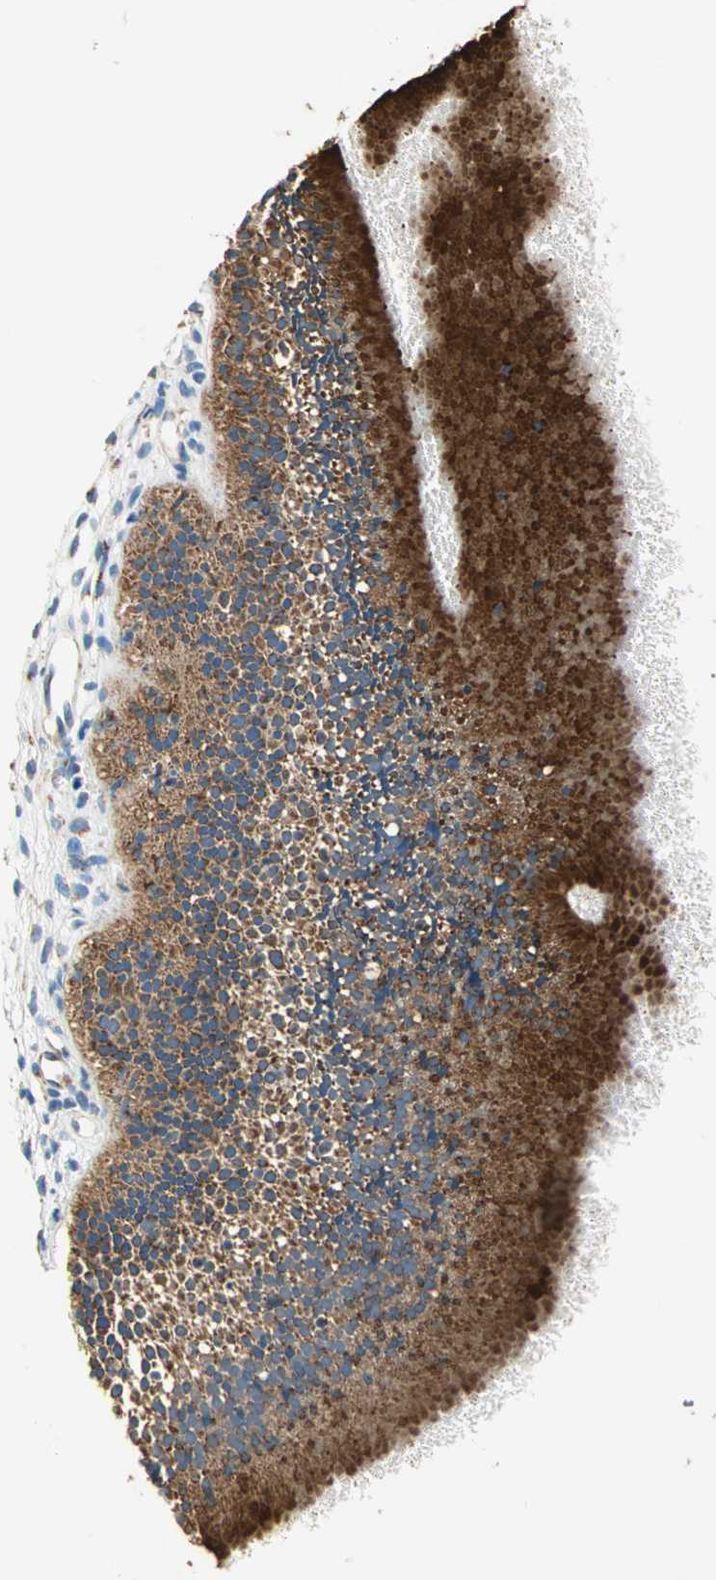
{"staining": {"intensity": "strong", "quantity": ">75%", "location": "cytoplasmic/membranous"}, "tissue": "nasopharynx", "cell_type": "Respiratory epithelial cells", "image_type": "normal", "snomed": [{"axis": "morphology", "description": "Normal tissue, NOS"}, {"axis": "topography", "description": "Nasopharynx"}], "caption": "Strong cytoplasmic/membranous expression is present in about >75% of respiratory epithelial cells in normal nasopharynx.", "gene": "TST", "patient": {"sex": "female", "age": 54}}